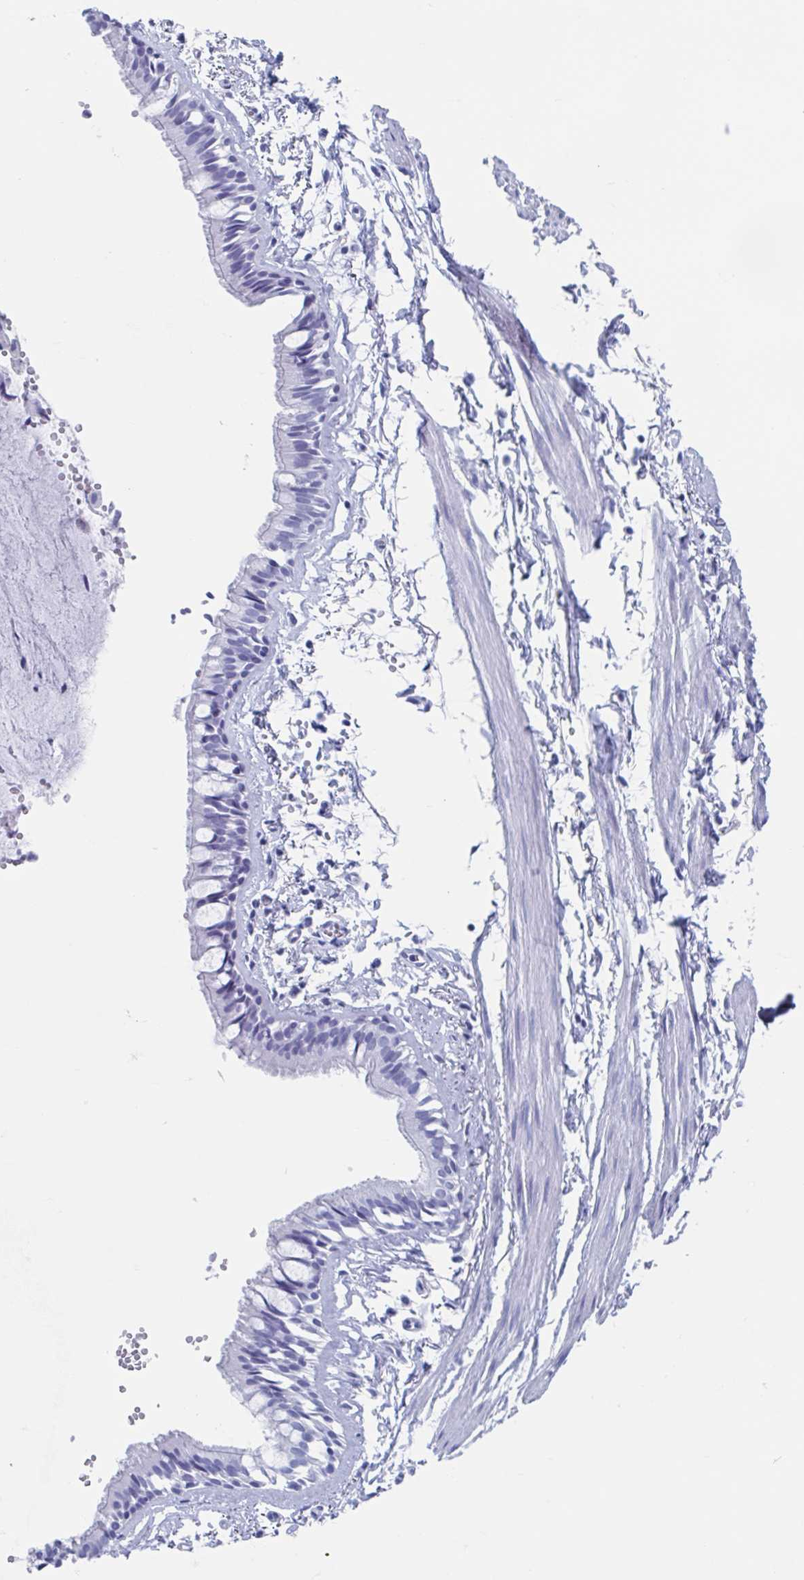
{"staining": {"intensity": "negative", "quantity": "none", "location": "none"}, "tissue": "bronchus", "cell_type": "Respiratory epithelial cells", "image_type": "normal", "snomed": [{"axis": "morphology", "description": "Normal tissue, NOS"}, {"axis": "topography", "description": "Bronchus"}], "caption": "An IHC histopathology image of benign bronchus is shown. There is no staining in respiratory epithelial cells of bronchus. (IHC, brightfield microscopy, high magnification).", "gene": "HDGFL1", "patient": {"sex": "female", "age": 59}}